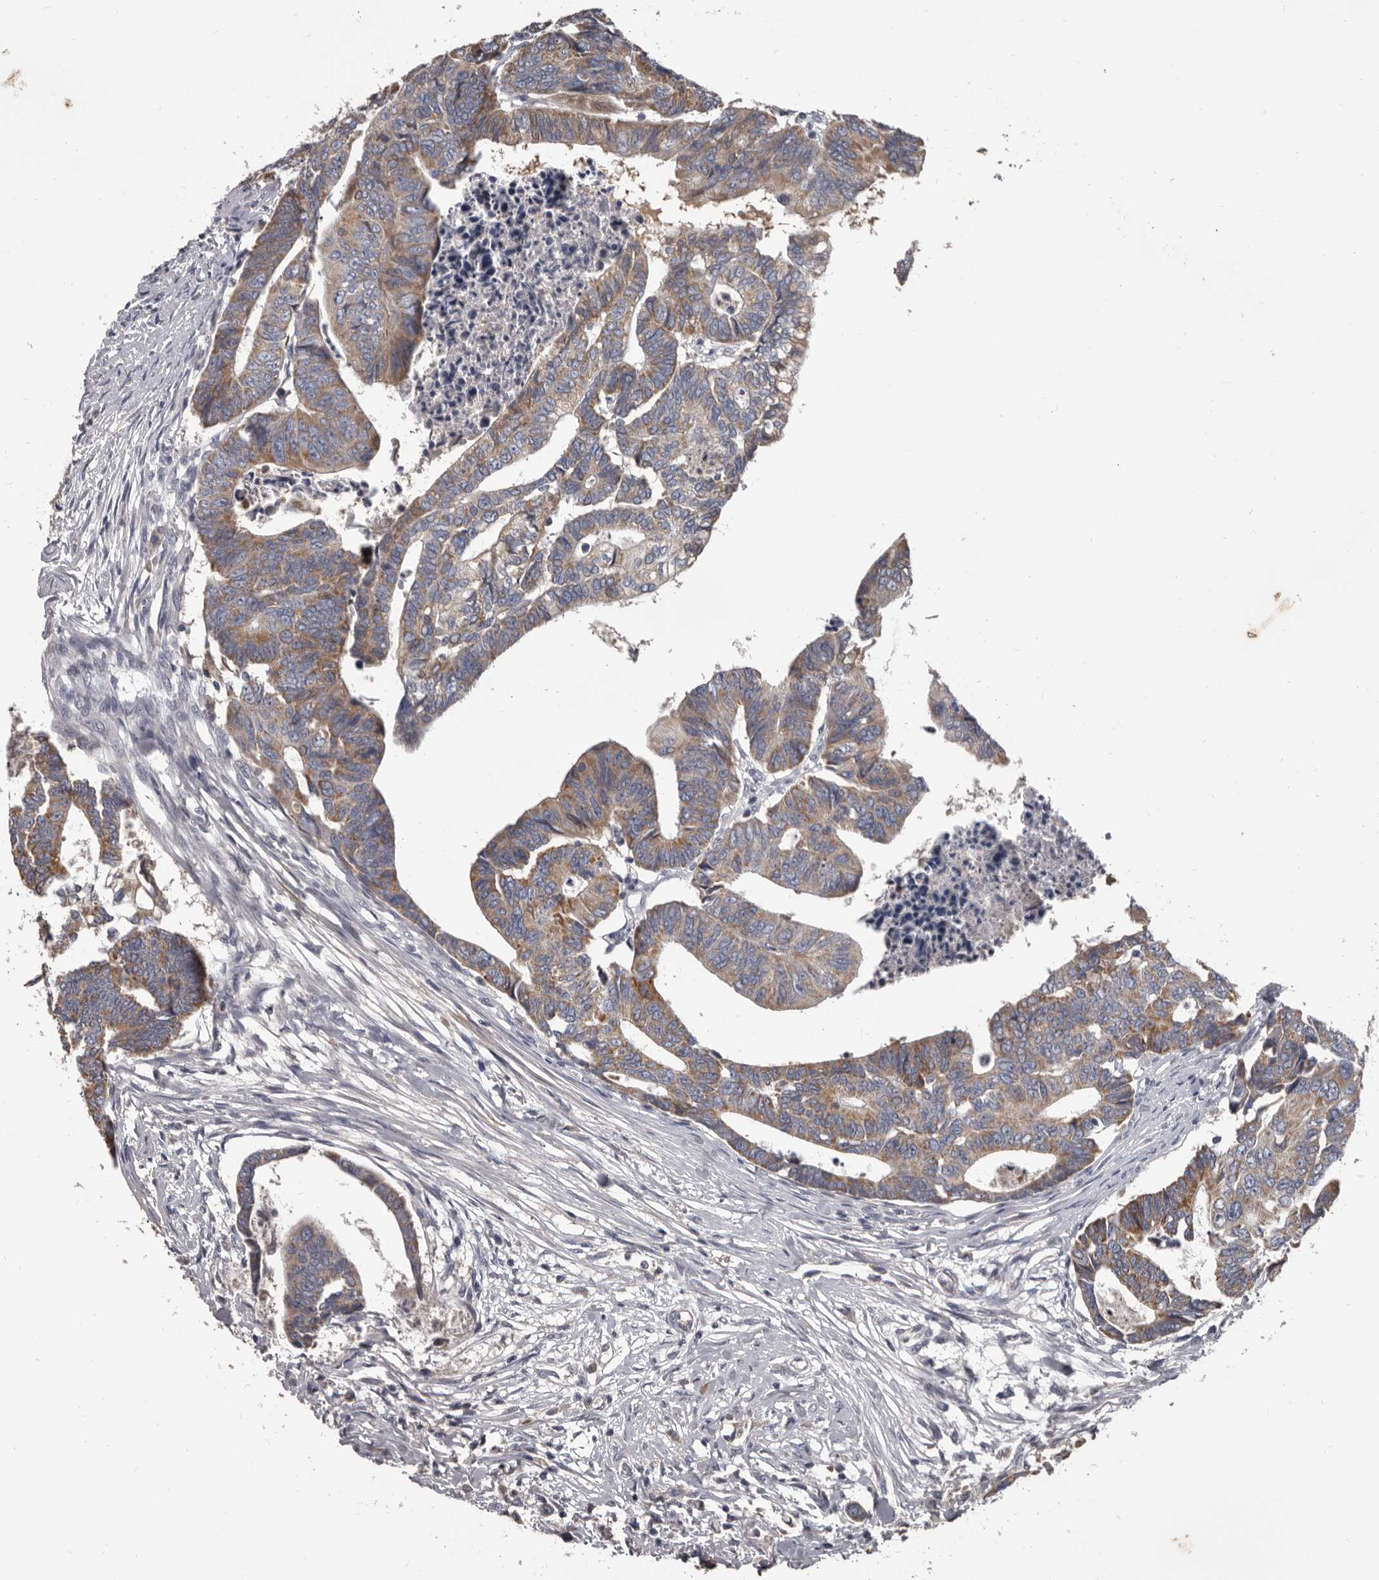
{"staining": {"intensity": "moderate", "quantity": ">75%", "location": "cytoplasmic/membranous"}, "tissue": "colorectal cancer", "cell_type": "Tumor cells", "image_type": "cancer", "snomed": [{"axis": "morphology", "description": "Adenocarcinoma, NOS"}, {"axis": "topography", "description": "Rectum"}], "caption": "Protein staining by immunohistochemistry exhibits moderate cytoplasmic/membranous positivity in approximately >75% of tumor cells in adenocarcinoma (colorectal).", "gene": "ALDH5A1", "patient": {"sex": "female", "age": 65}}